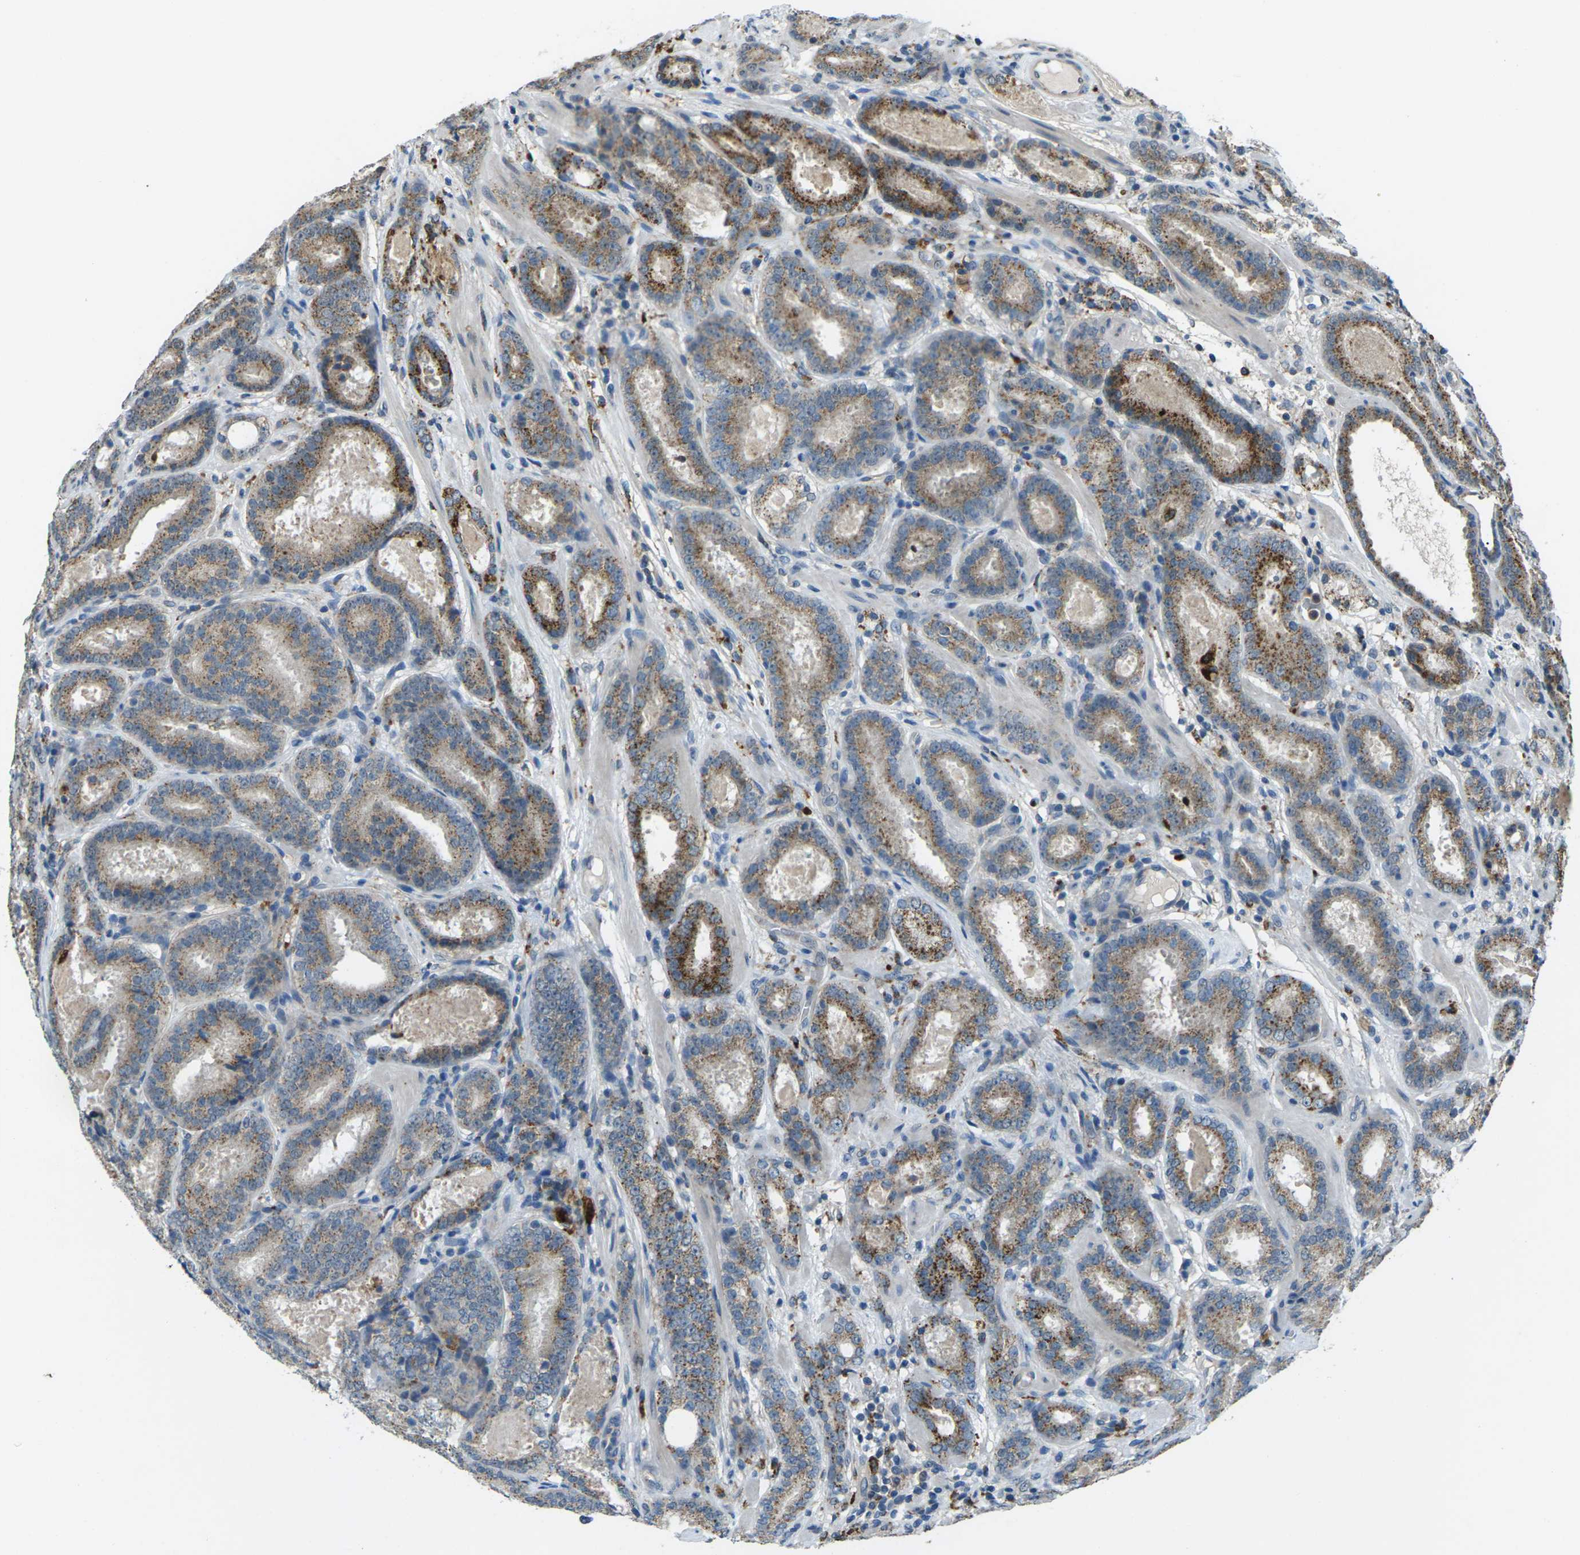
{"staining": {"intensity": "moderate", "quantity": "25%-75%", "location": "cytoplasmic/membranous"}, "tissue": "prostate cancer", "cell_type": "Tumor cells", "image_type": "cancer", "snomed": [{"axis": "morphology", "description": "Adenocarcinoma, Low grade"}, {"axis": "topography", "description": "Prostate"}], "caption": "Prostate cancer (adenocarcinoma (low-grade)) stained with immunohistochemistry (IHC) displays moderate cytoplasmic/membranous expression in approximately 25%-75% of tumor cells.", "gene": "SLC31A2", "patient": {"sex": "male", "age": 69}}